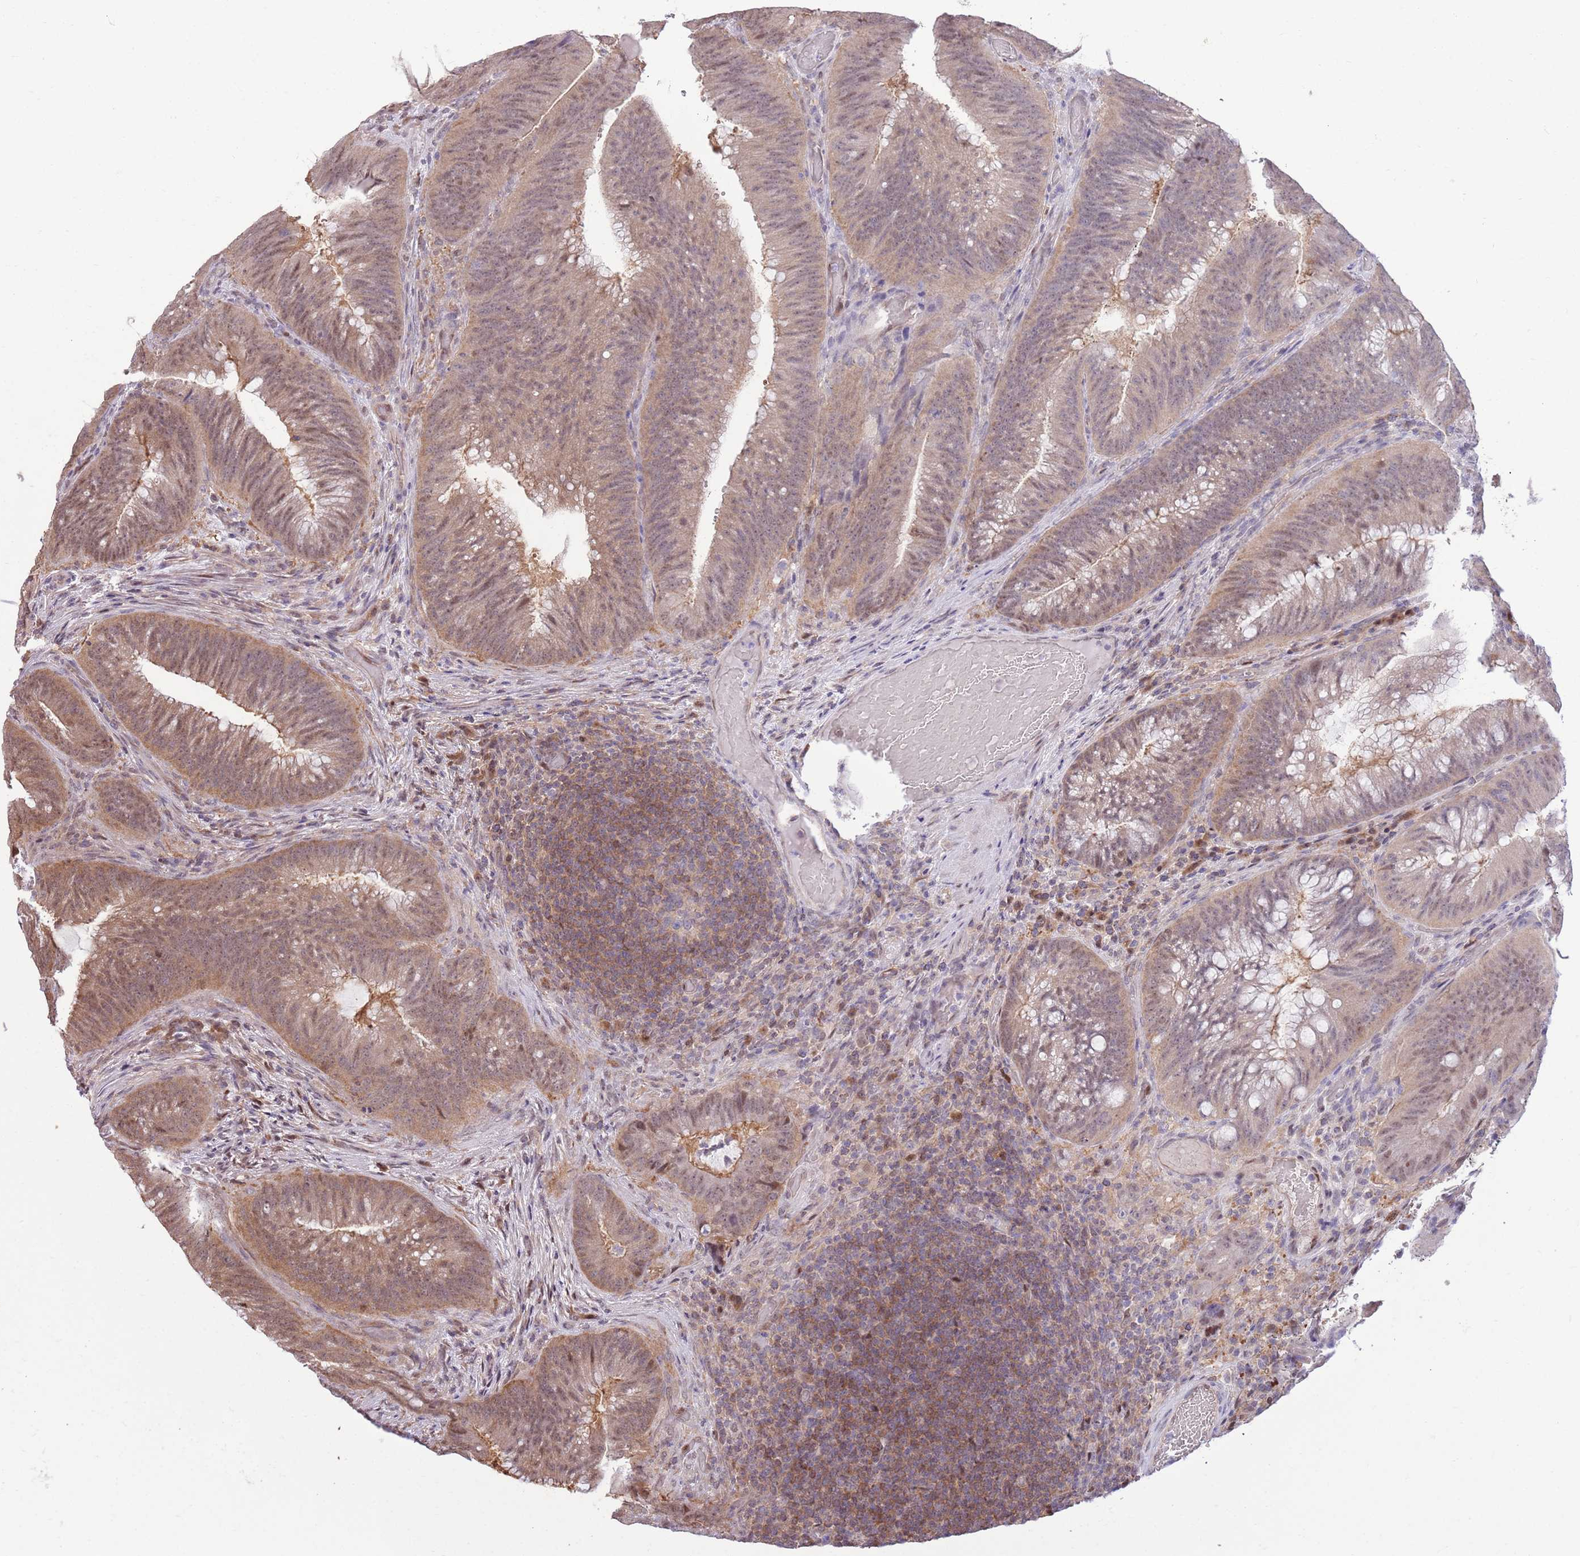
{"staining": {"intensity": "weak", "quantity": ">75%", "location": "cytoplasmic/membranous,nuclear"}, "tissue": "colorectal cancer", "cell_type": "Tumor cells", "image_type": "cancer", "snomed": [{"axis": "morphology", "description": "Adenocarcinoma, NOS"}, {"axis": "topography", "description": "Colon"}], "caption": "Immunohistochemical staining of colorectal cancer reveals weak cytoplasmic/membranous and nuclear protein expression in about >75% of tumor cells. Nuclei are stained in blue.", "gene": "NSFL1C", "patient": {"sex": "female", "age": 43}}